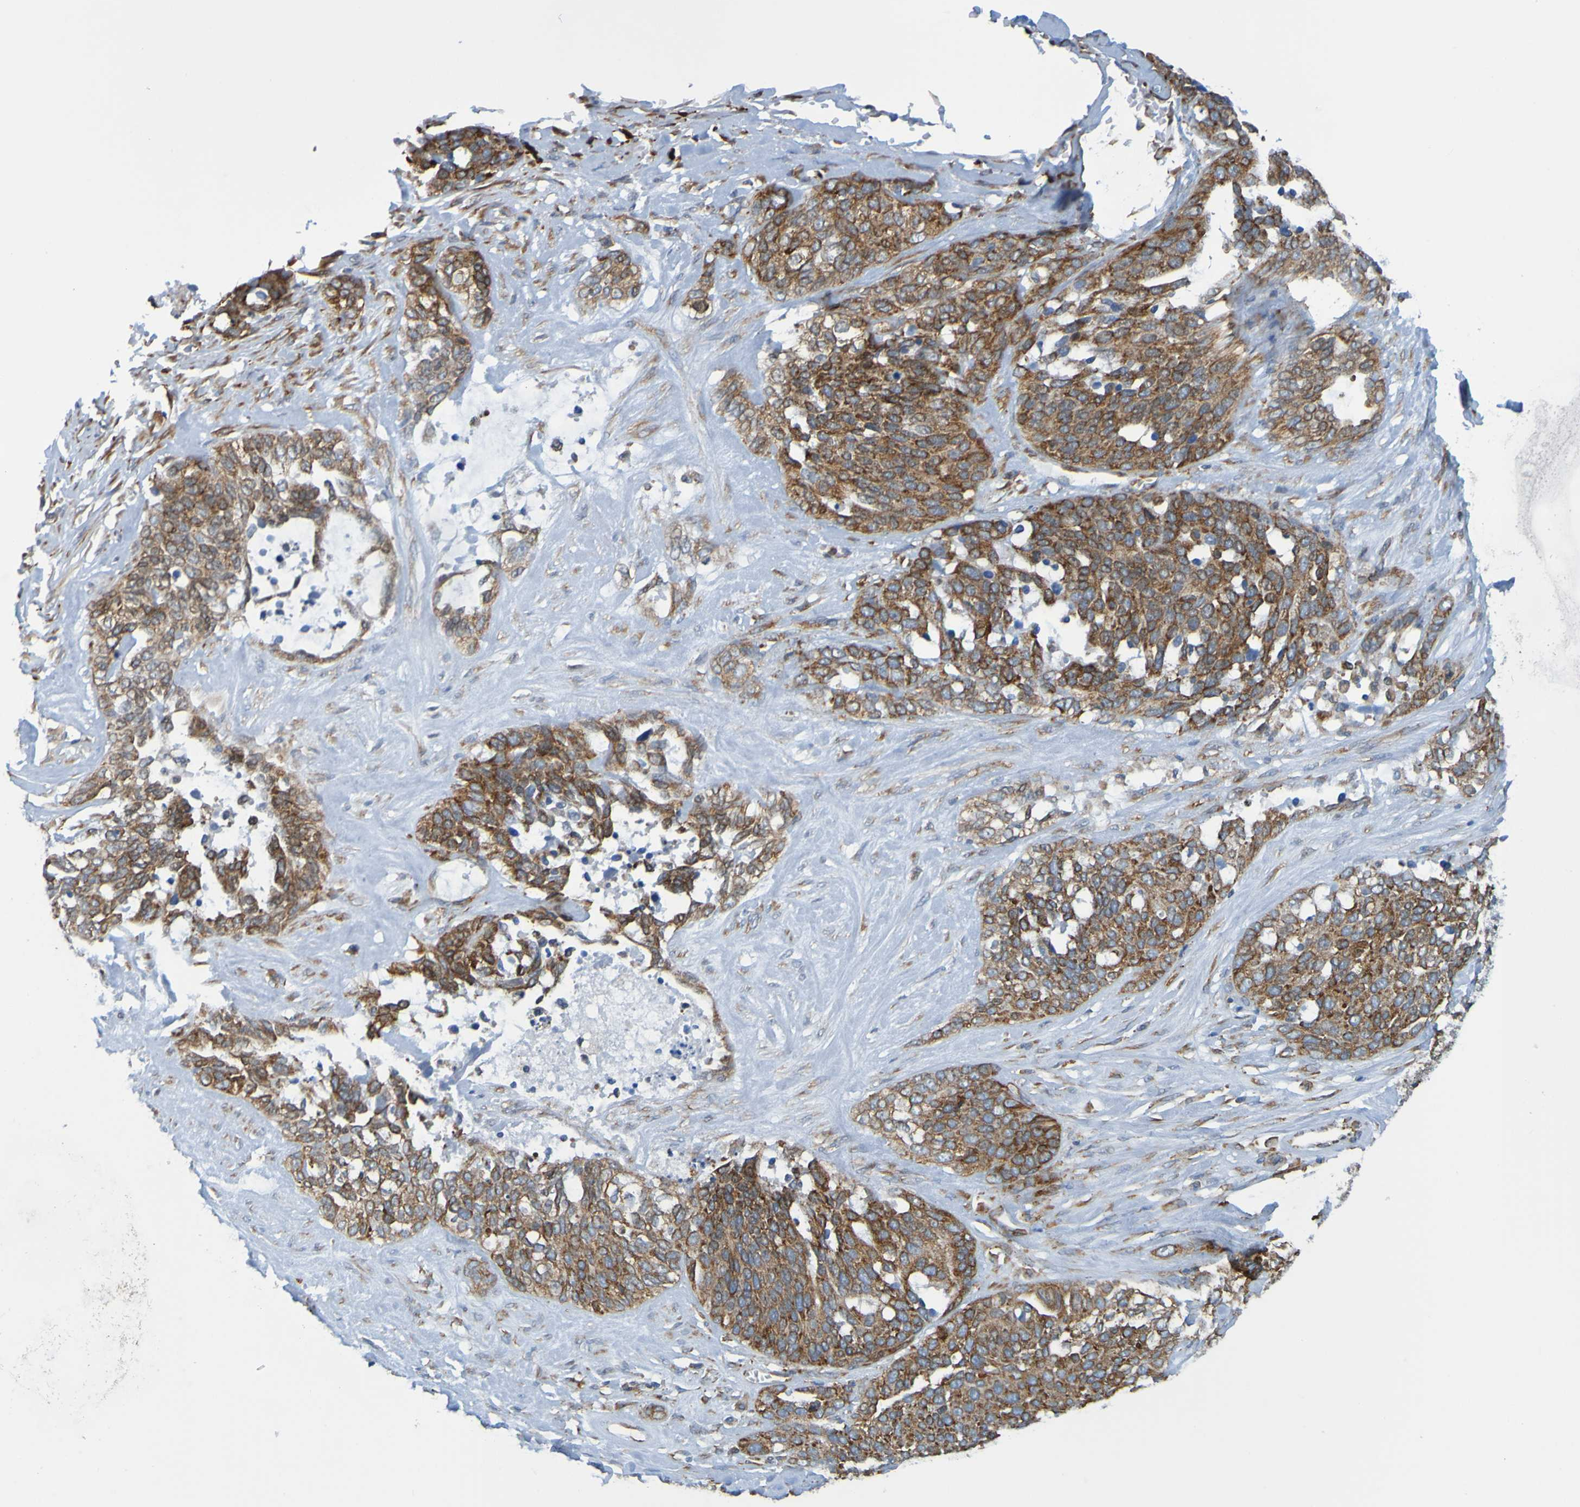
{"staining": {"intensity": "moderate", "quantity": ">75%", "location": "cytoplasmic/membranous"}, "tissue": "ovarian cancer", "cell_type": "Tumor cells", "image_type": "cancer", "snomed": [{"axis": "morphology", "description": "Cystadenocarcinoma, serous, NOS"}, {"axis": "topography", "description": "Ovary"}], "caption": "Human serous cystadenocarcinoma (ovarian) stained for a protein (brown) displays moderate cytoplasmic/membranous positive positivity in about >75% of tumor cells.", "gene": "SSR1", "patient": {"sex": "female", "age": 44}}